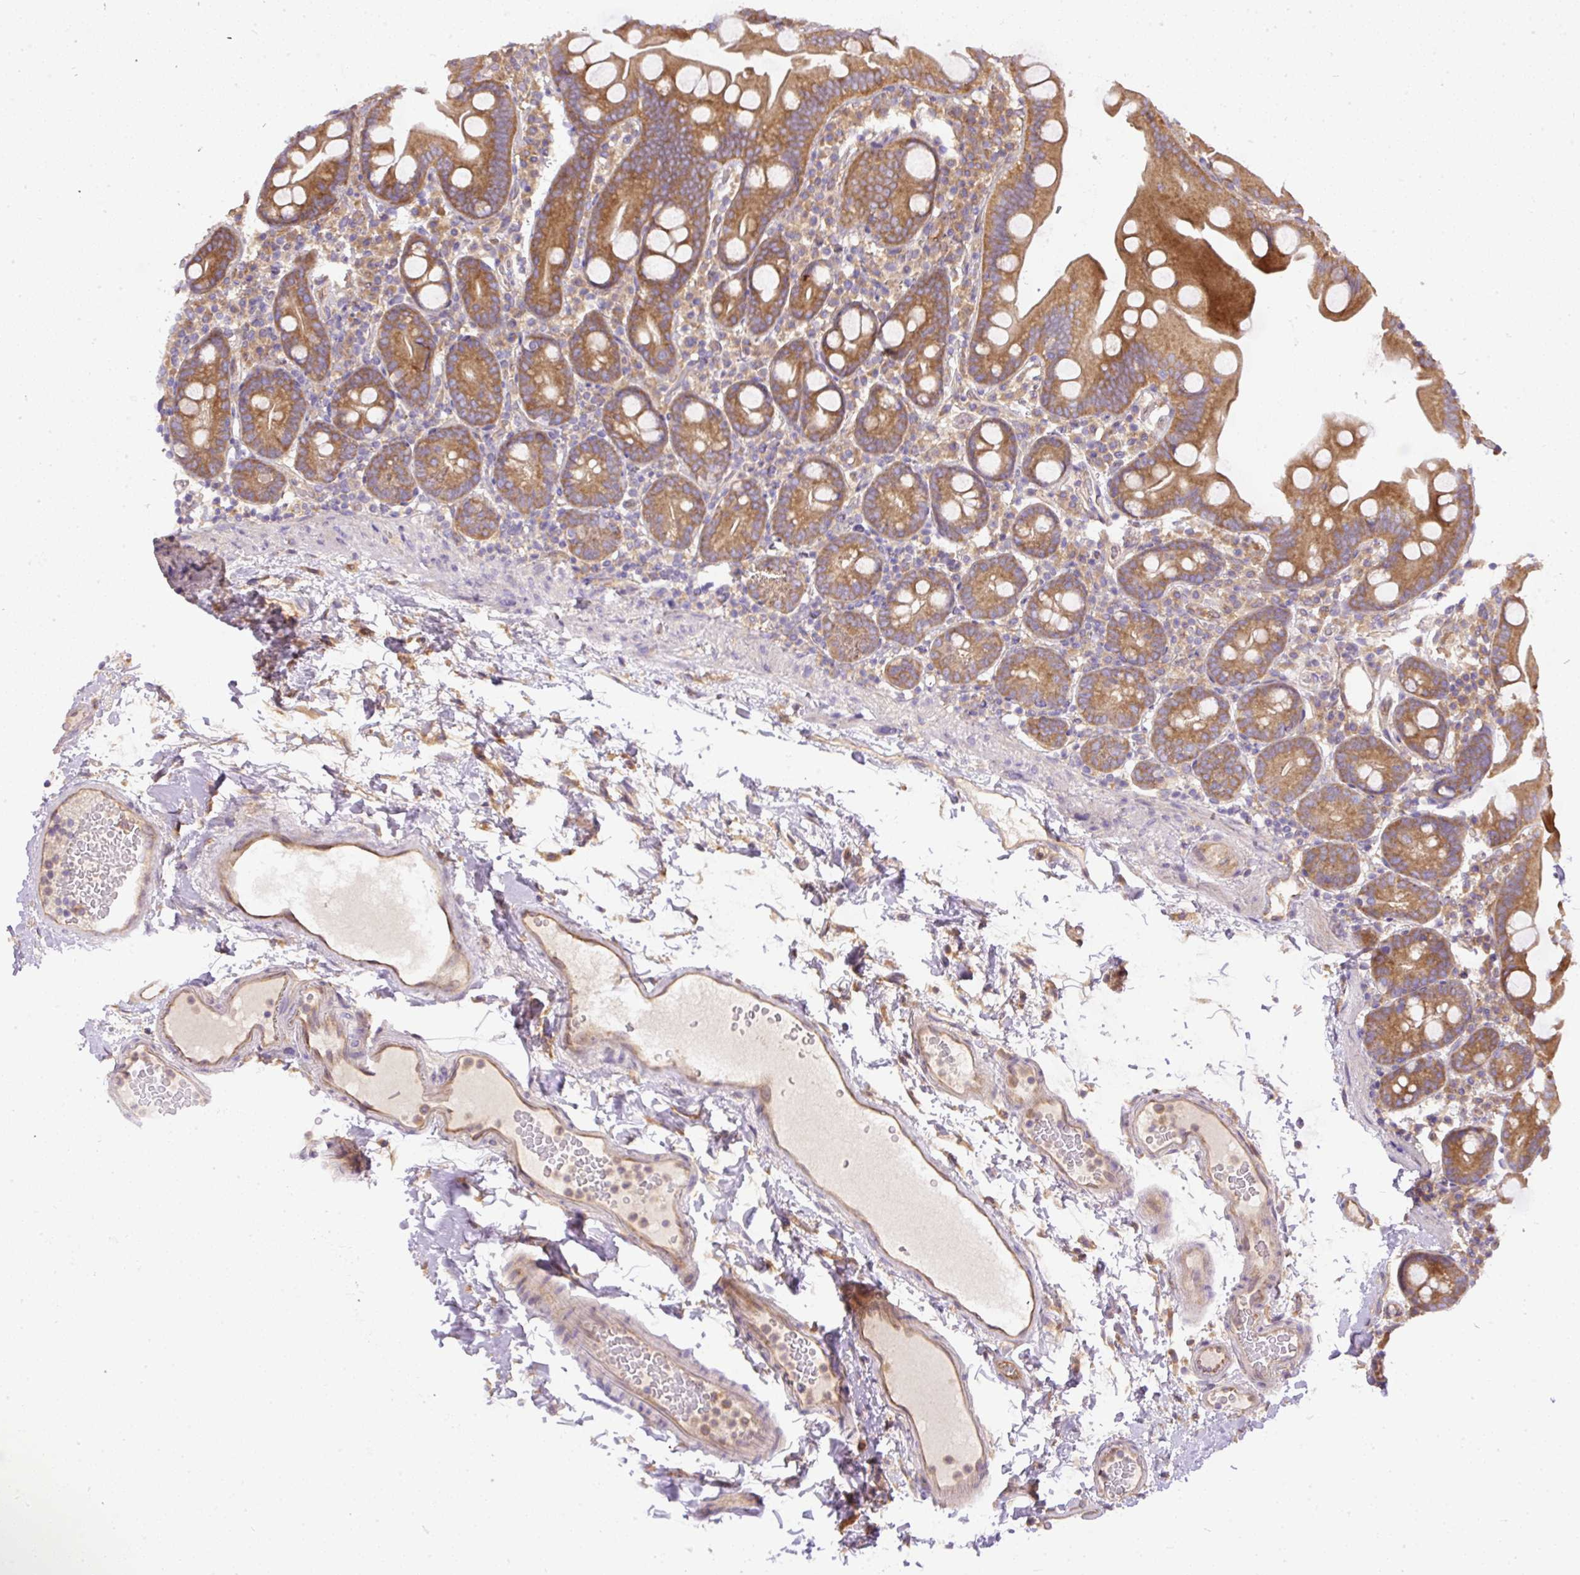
{"staining": {"intensity": "moderate", "quantity": ">75%", "location": "cytoplasmic/membranous"}, "tissue": "small intestine", "cell_type": "Glandular cells", "image_type": "normal", "snomed": [{"axis": "morphology", "description": "Normal tissue, NOS"}, {"axis": "topography", "description": "Small intestine"}], "caption": "A medium amount of moderate cytoplasmic/membranous positivity is appreciated in approximately >75% of glandular cells in unremarkable small intestine. (DAB IHC with brightfield microscopy, high magnification).", "gene": "DAPK1", "patient": {"sex": "female", "age": 68}}